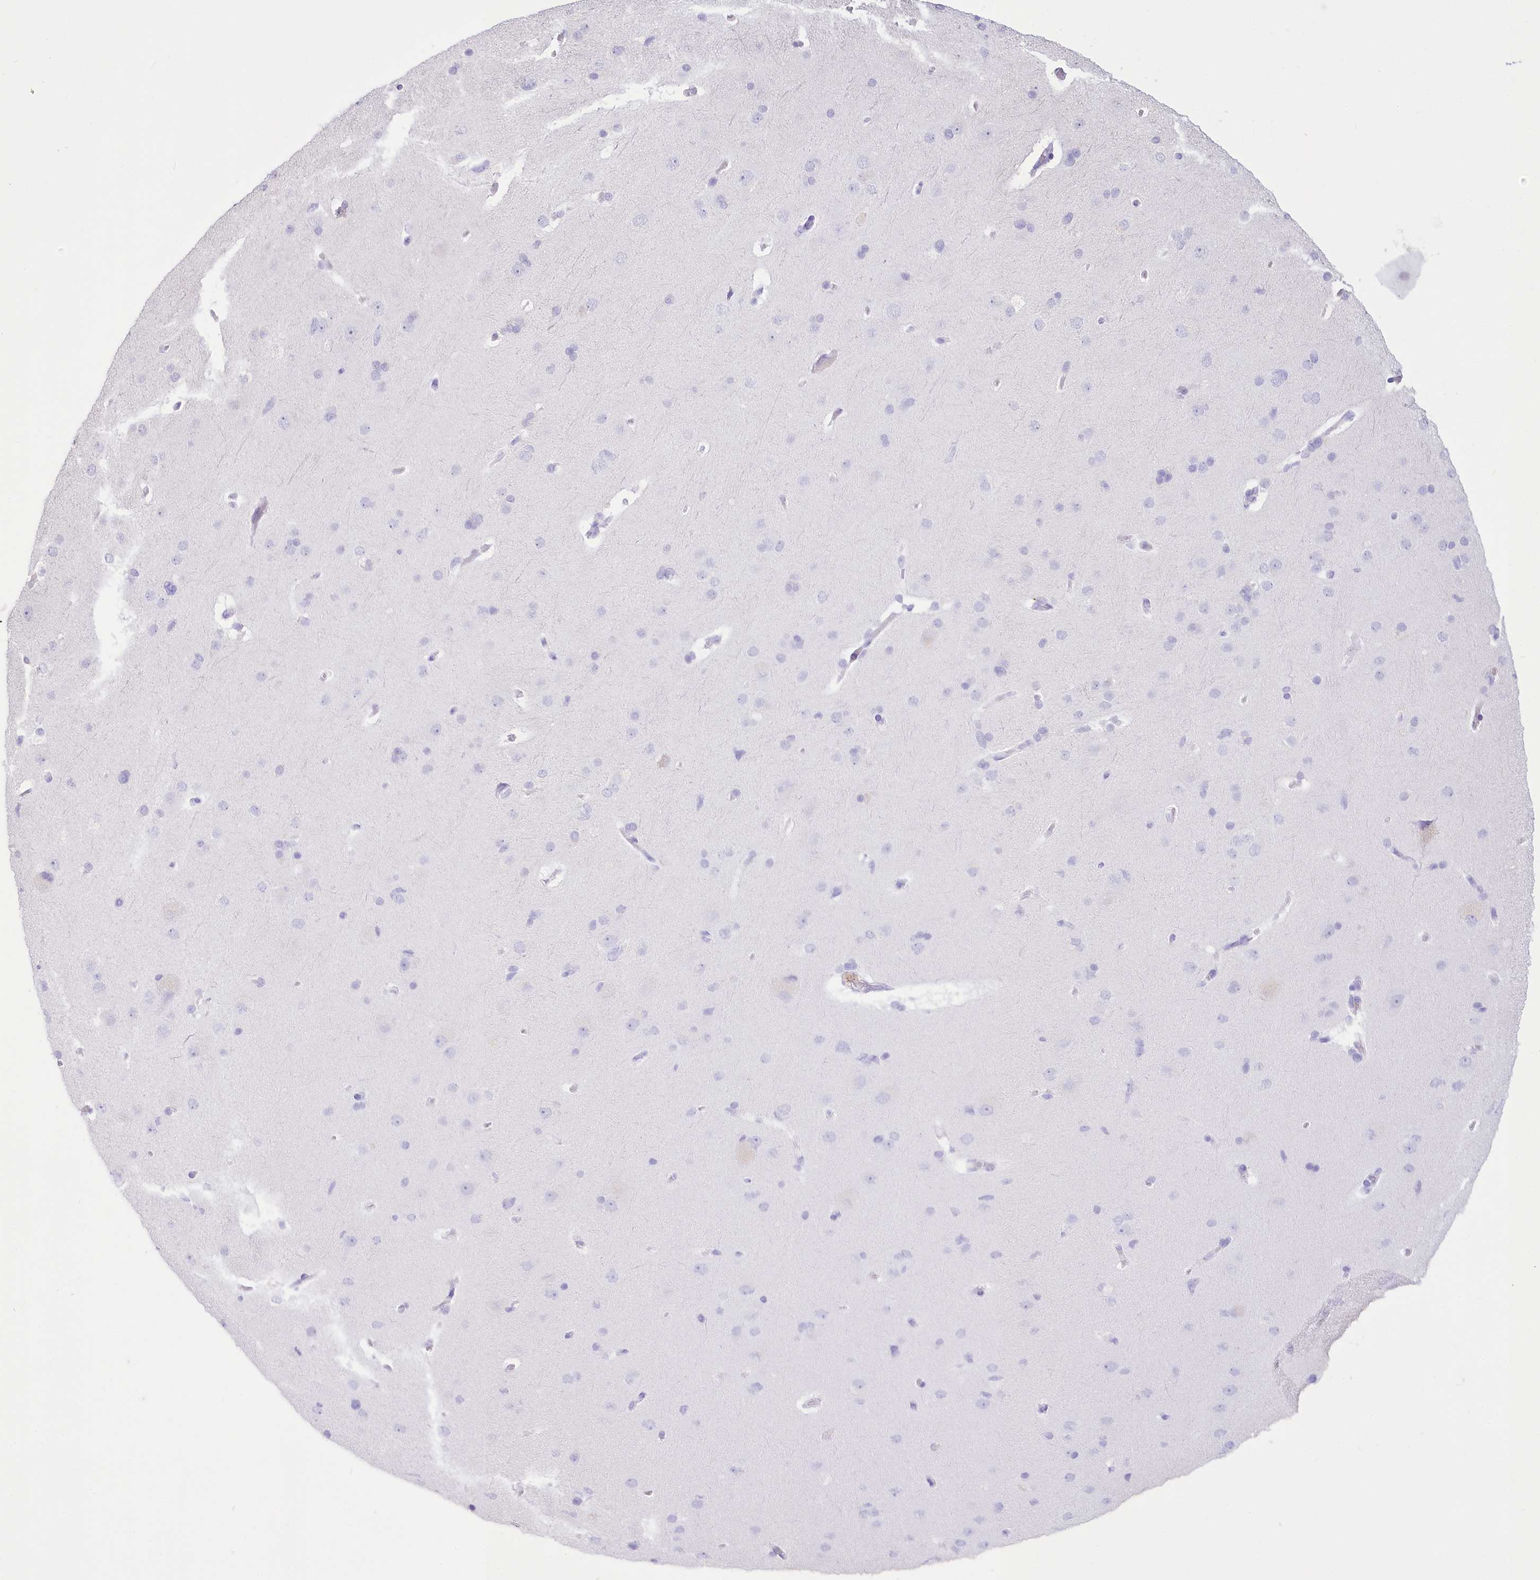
{"staining": {"intensity": "negative", "quantity": "none", "location": "none"}, "tissue": "cerebral cortex", "cell_type": "Endothelial cells", "image_type": "normal", "snomed": [{"axis": "morphology", "description": "Normal tissue, NOS"}, {"axis": "topography", "description": "Cerebral cortex"}], "caption": "DAB immunohistochemical staining of normal cerebral cortex demonstrates no significant positivity in endothelial cells.", "gene": "NCKAP5", "patient": {"sex": "male", "age": 62}}